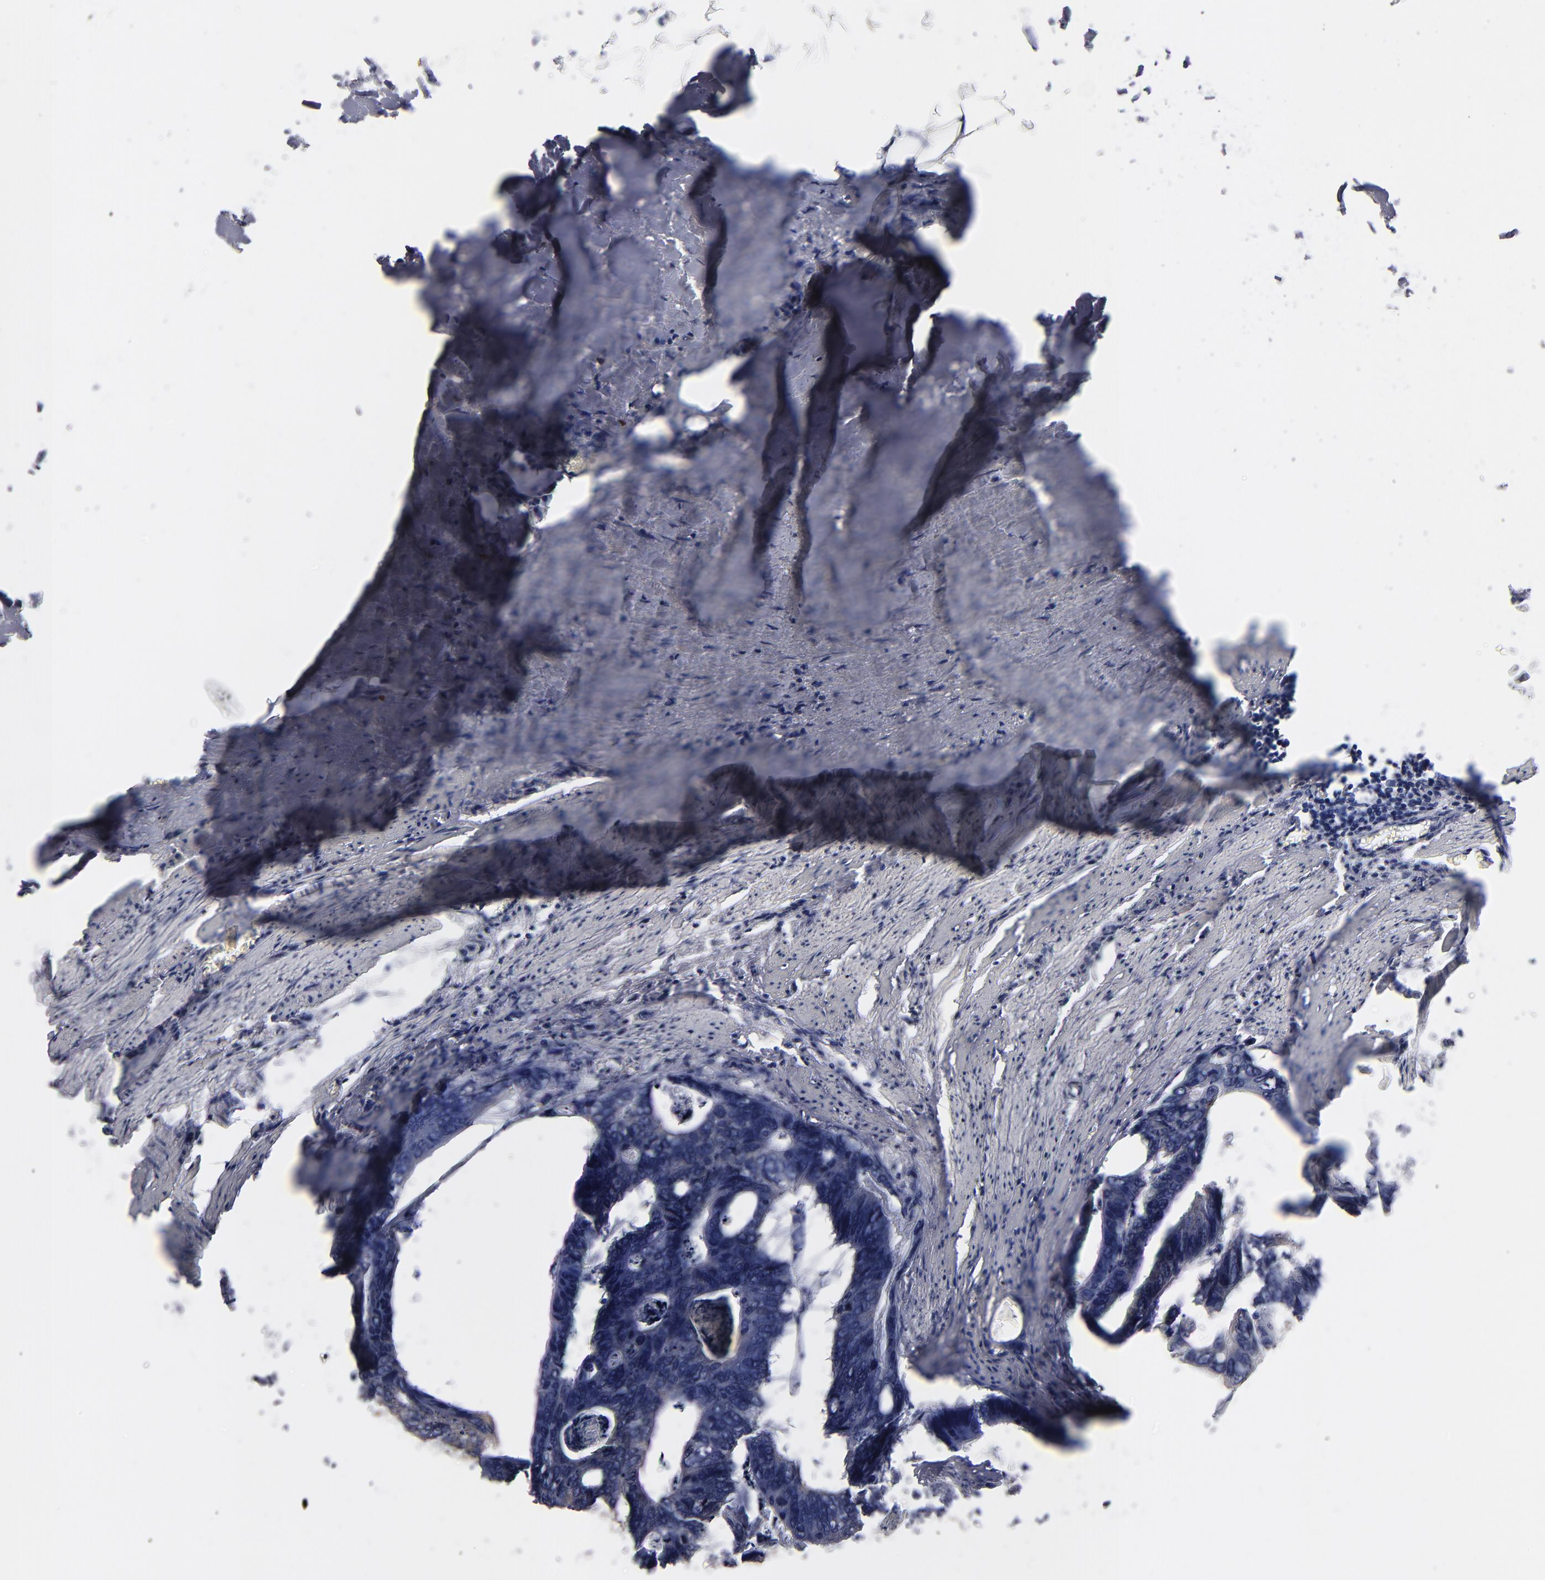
{"staining": {"intensity": "negative", "quantity": "none", "location": "none"}, "tissue": "colorectal cancer", "cell_type": "Tumor cells", "image_type": "cancer", "snomed": [{"axis": "morphology", "description": "Adenocarcinoma, NOS"}, {"axis": "topography", "description": "Colon"}], "caption": "The immunohistochemistry (IHC) photomicrograph has no significant positivity in tumor cells of colorectal cancer (adenocarcinoma) tissue.", "gene": "TMX1", "patient": {"sex": "female", "age": 55}}